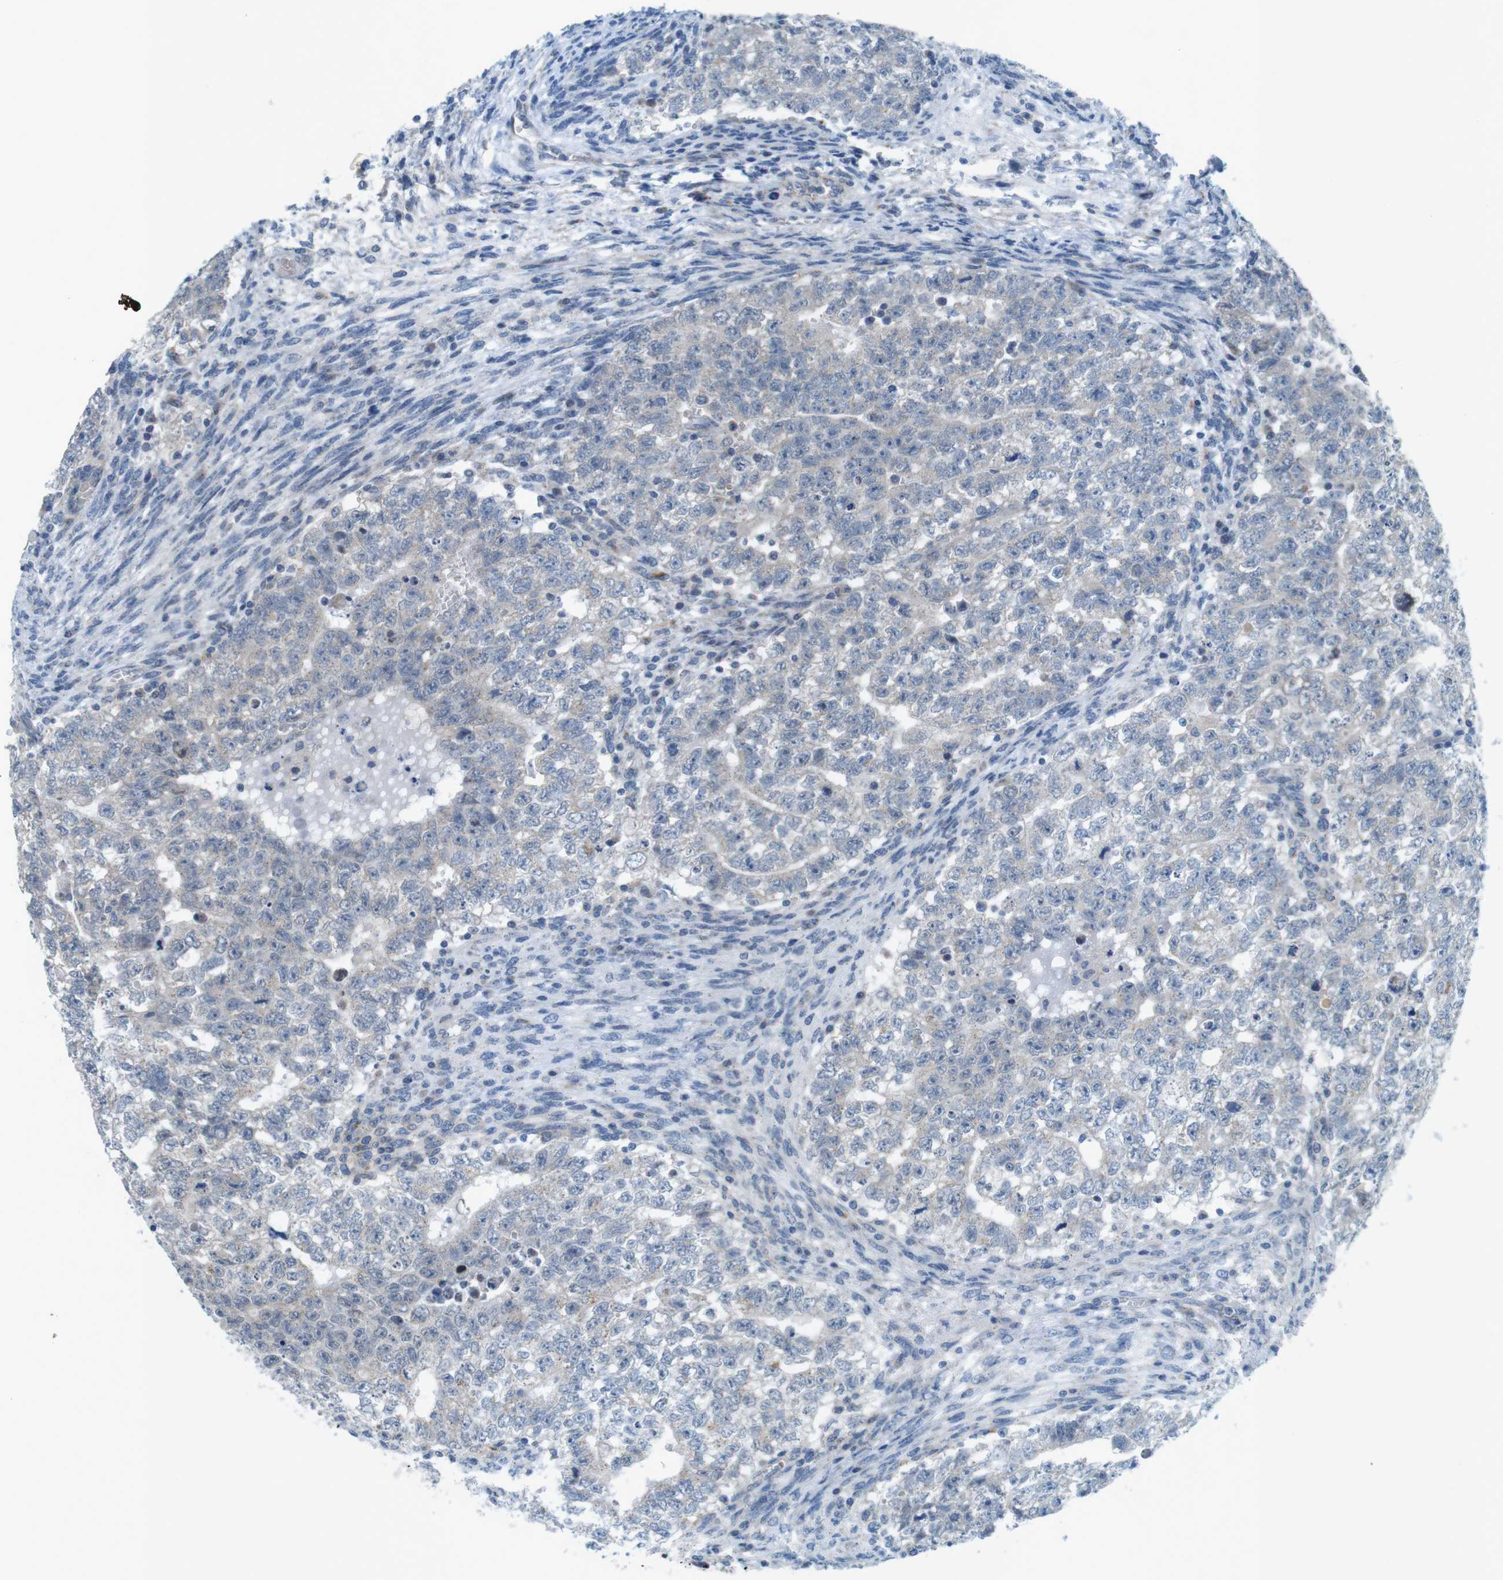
{"staining": {"intensity": "negative", "quantity": "none", "location": "none"}, "tissue": "testis cancer", "cell_type": "Tumor cells", "image_type": "cancer", "snomed": [{"axis": "morphology", "description": "Seminoma, NOS"}, {"axis": "morphology", "description": "Carcinoma, Embryonal, NOS"}, {"axis": "topography", "description": "Testis"}], "caption": "This is an IHC image of testis cancer (seminoma). There is no expression in tumor cells.", "gene": "TYW1", "patient": {"sex": "male", "age": 38}}